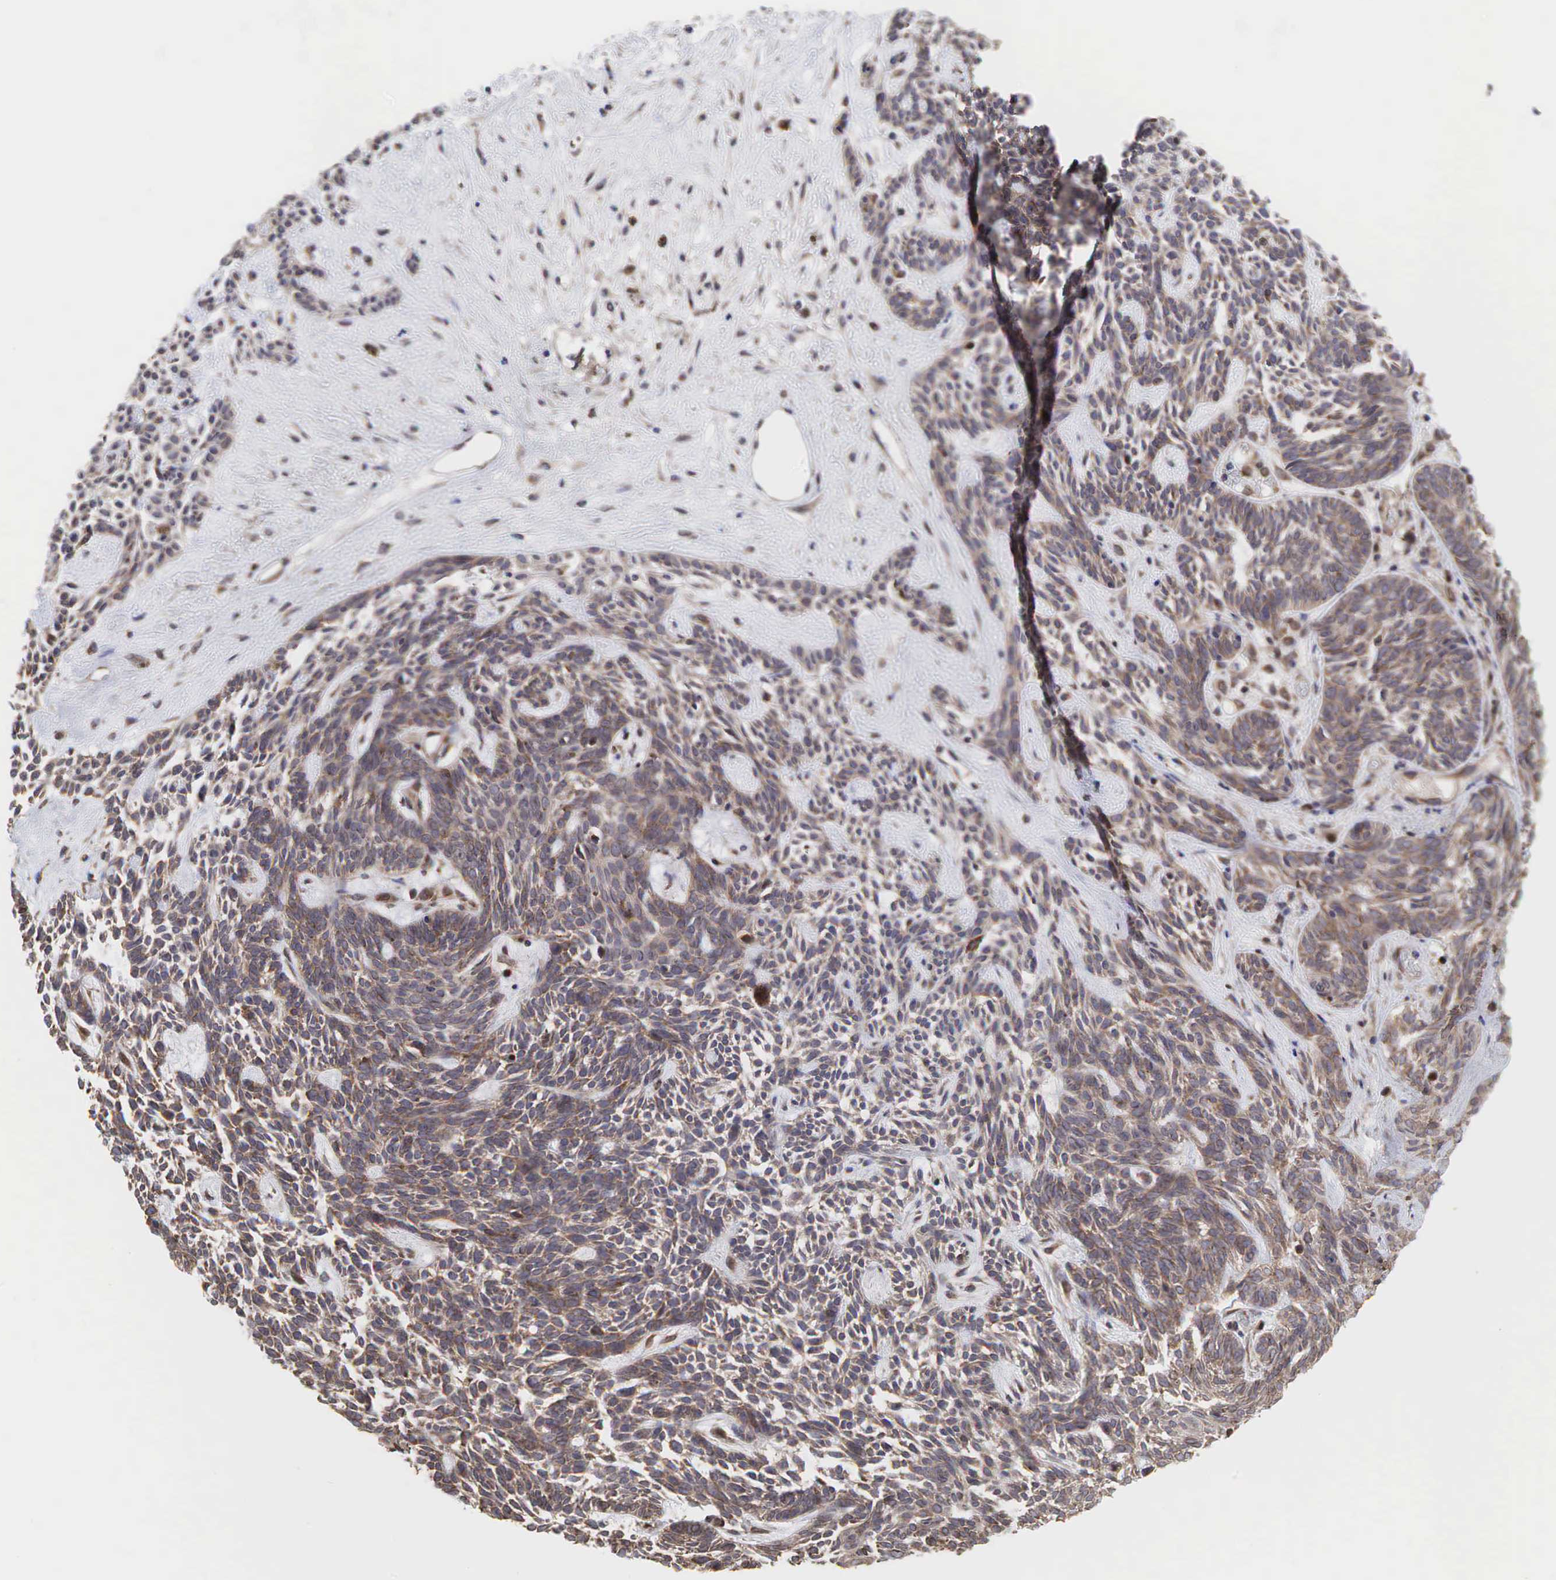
{"staining": {"intensity": "weak", "quantity": "<25%", "location": "cytoplasmic/membranous"}, "tissue": "skin cancer", "cell_type": "Tumor cells", "image_type": "cancer", "snomed": [{"axis": "morphology", "description": "Basal cell carcinoma"}, {"axis": "topography", "description": "Skin"}], "caption": "Image shows no protein expression in tumor cells of skin basal cell carcinoma tissue.", "gene": "PABPC5", "patient": {"sex": "male", "age": 58}}